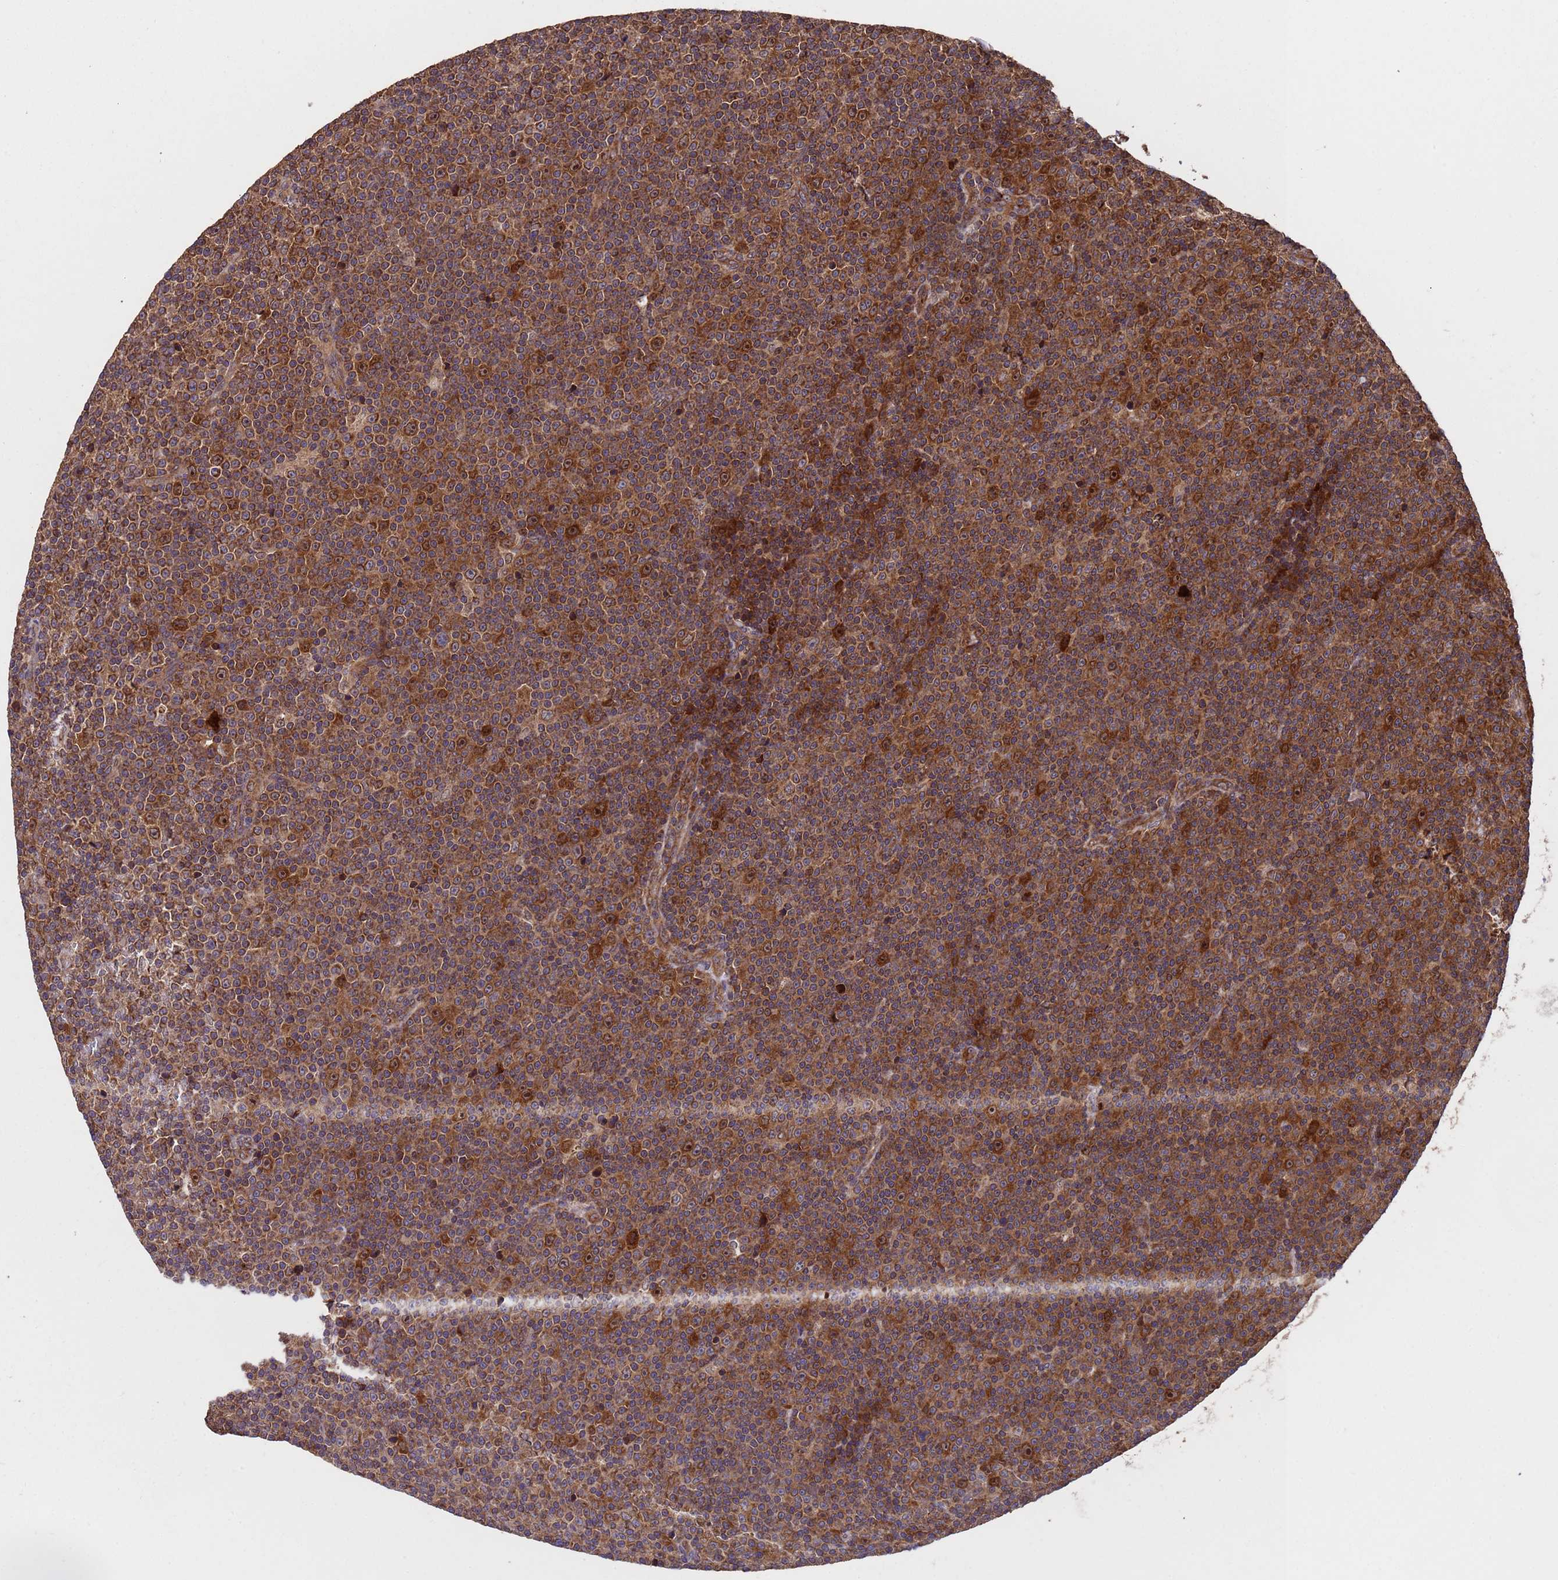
{"staining": {"intensity": "strong", "quantity": ">75%", "location": "cytoplasmic/membranous"}, "tissue": "lymphoma", "cell_type": "Tumor cells", "image_type": "cancer", "snomed": [{"axis": "morphology", "description": "Malignant lymphoma, non-Hodgkin's type, Low grade"}, {"axis": "topography", "description": "Lymph node"}], "caption": "DAB immunohistochemical staining of low-grade malignant lymphoma, non-Hodgkin's type displays strong cytoplasmic/membranous protein expression in about >75% of tumor cells.", "gene": "TSR3", "patient": {"sex": "female", "age": 67}}